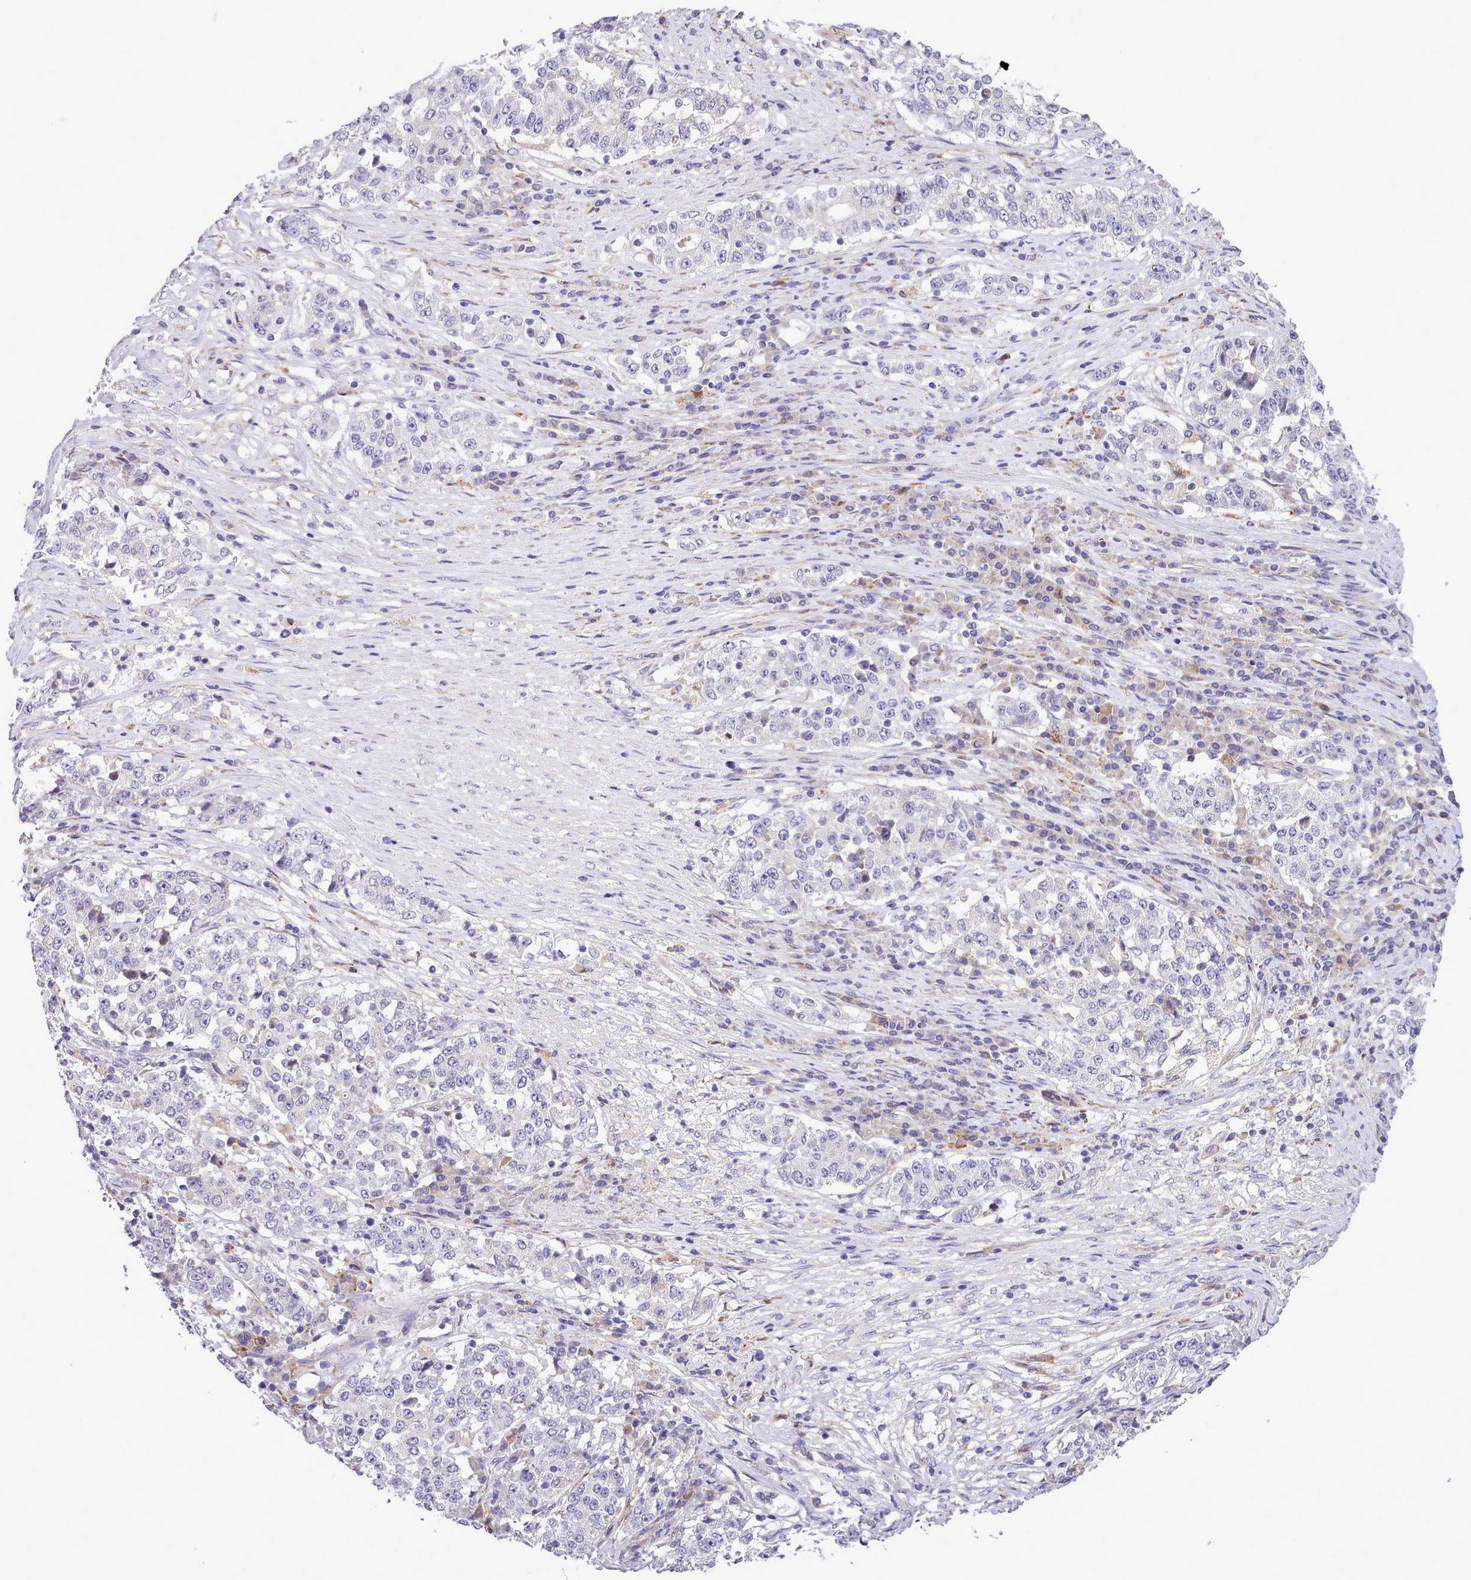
{"staining": {"intensity": "negative", "quantity": "none", "location": "none"}, "tissue": "stomach cancer", "cell_type": "Tumor cells", "image_type": "cancer", "snomed": [{"axis": "morphology", "description": "Adenocarcinoma, NOS"}, {"axis": "topography", "description": "Stomach"}], "caption": "Immunohistochemistry histopathology image of human stomach cancer (adenocarcinoma) stained for a protein (brown), which demonstrates no expression in tumor cells.", "gene": "FAM83E", "patient": {"sex": "male", "age": 59}}